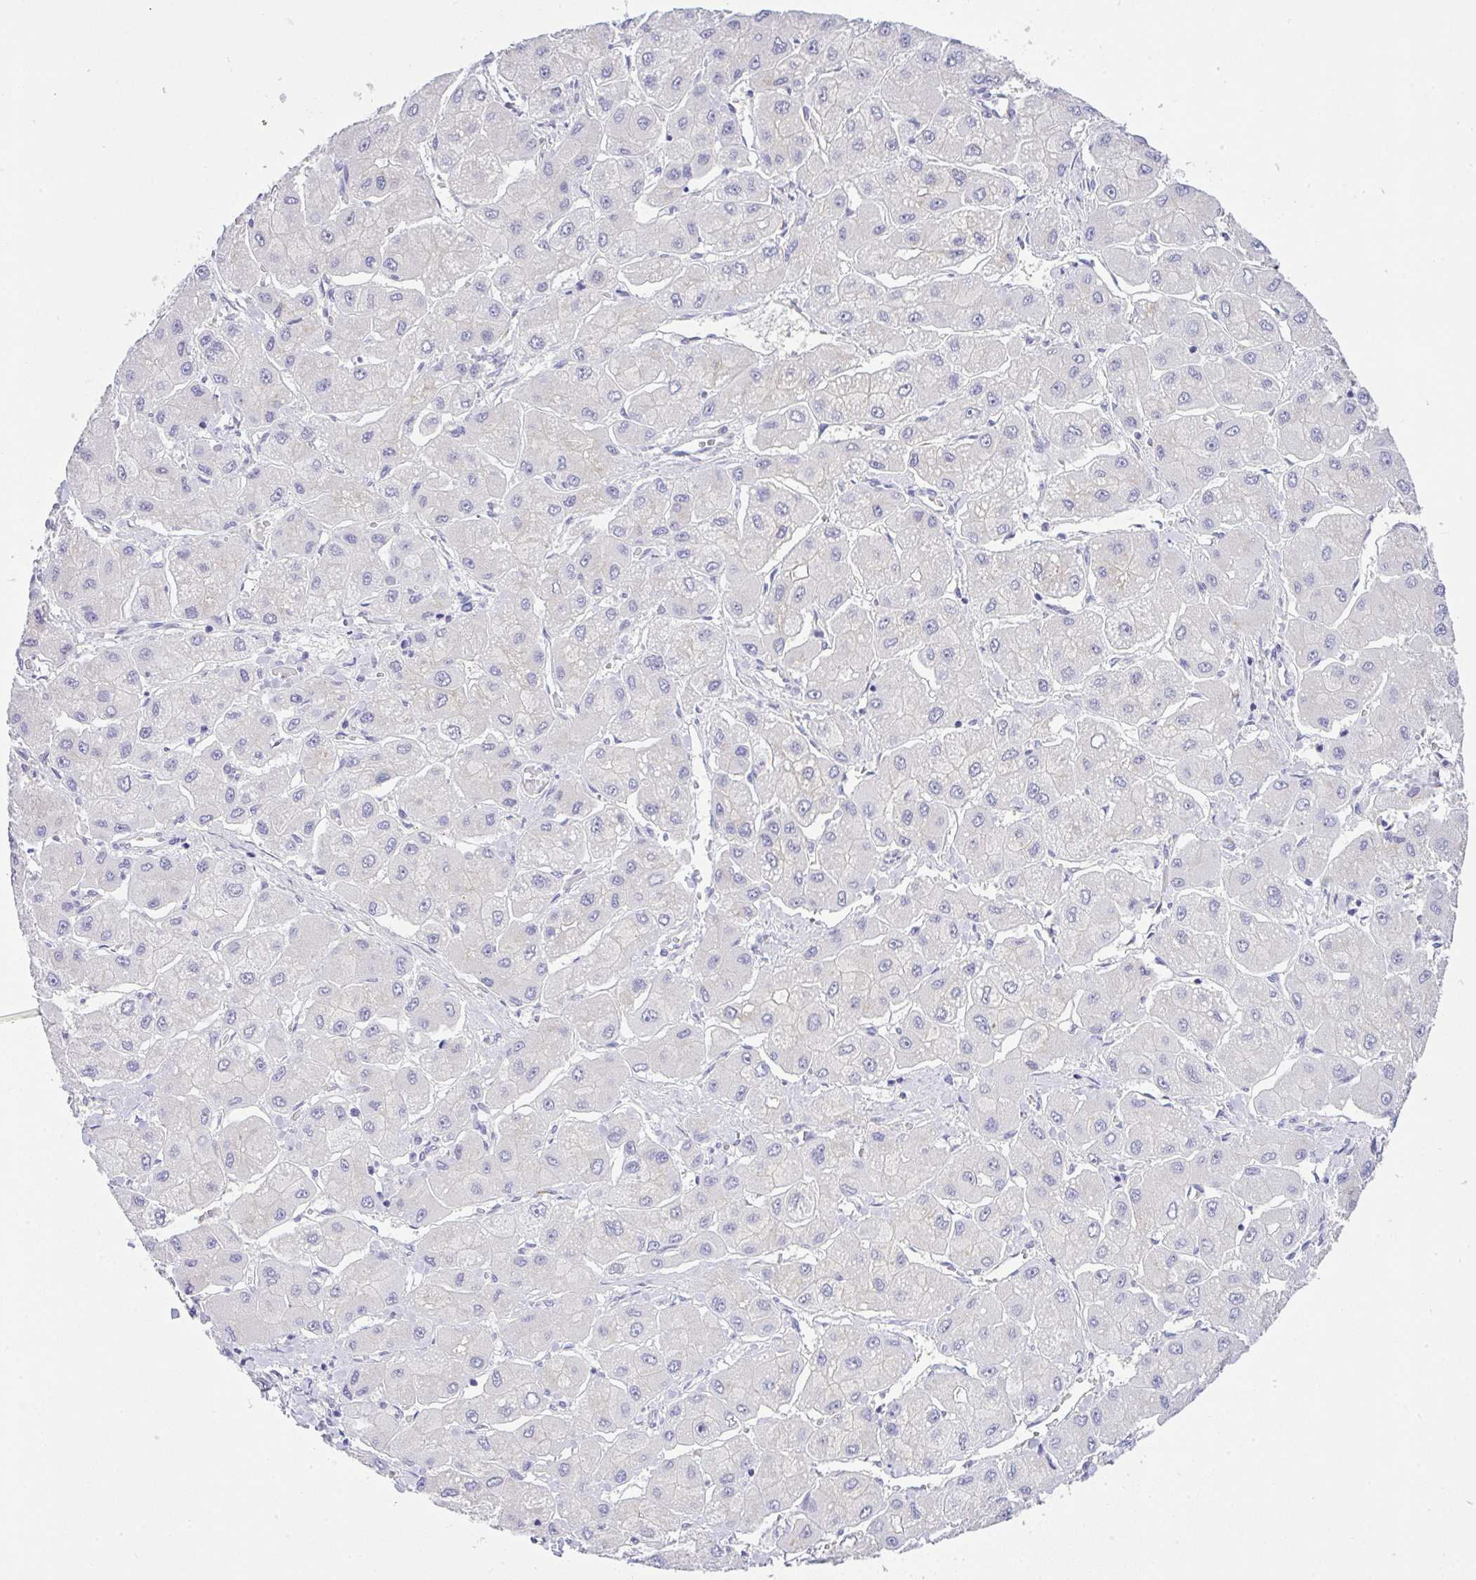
{"staining": {"intensity": "negative", "quantity": "none", "location": "none"}, "tissue": "liver cancer", "cell_type": "Tumor cells", "image_type": "cancer", "snomed": [{"axis": "morphology", "description": "Carcinoma, Hepatocellular, NOS"}, {"axis": "topography", "description": "Liver"}], "caption": "Tumor cells are negative for protein expression in human hepatocellular carcinoma (liver).", "gene": "FAM177A1", "patient": {"sex": "male", "age": 40}}